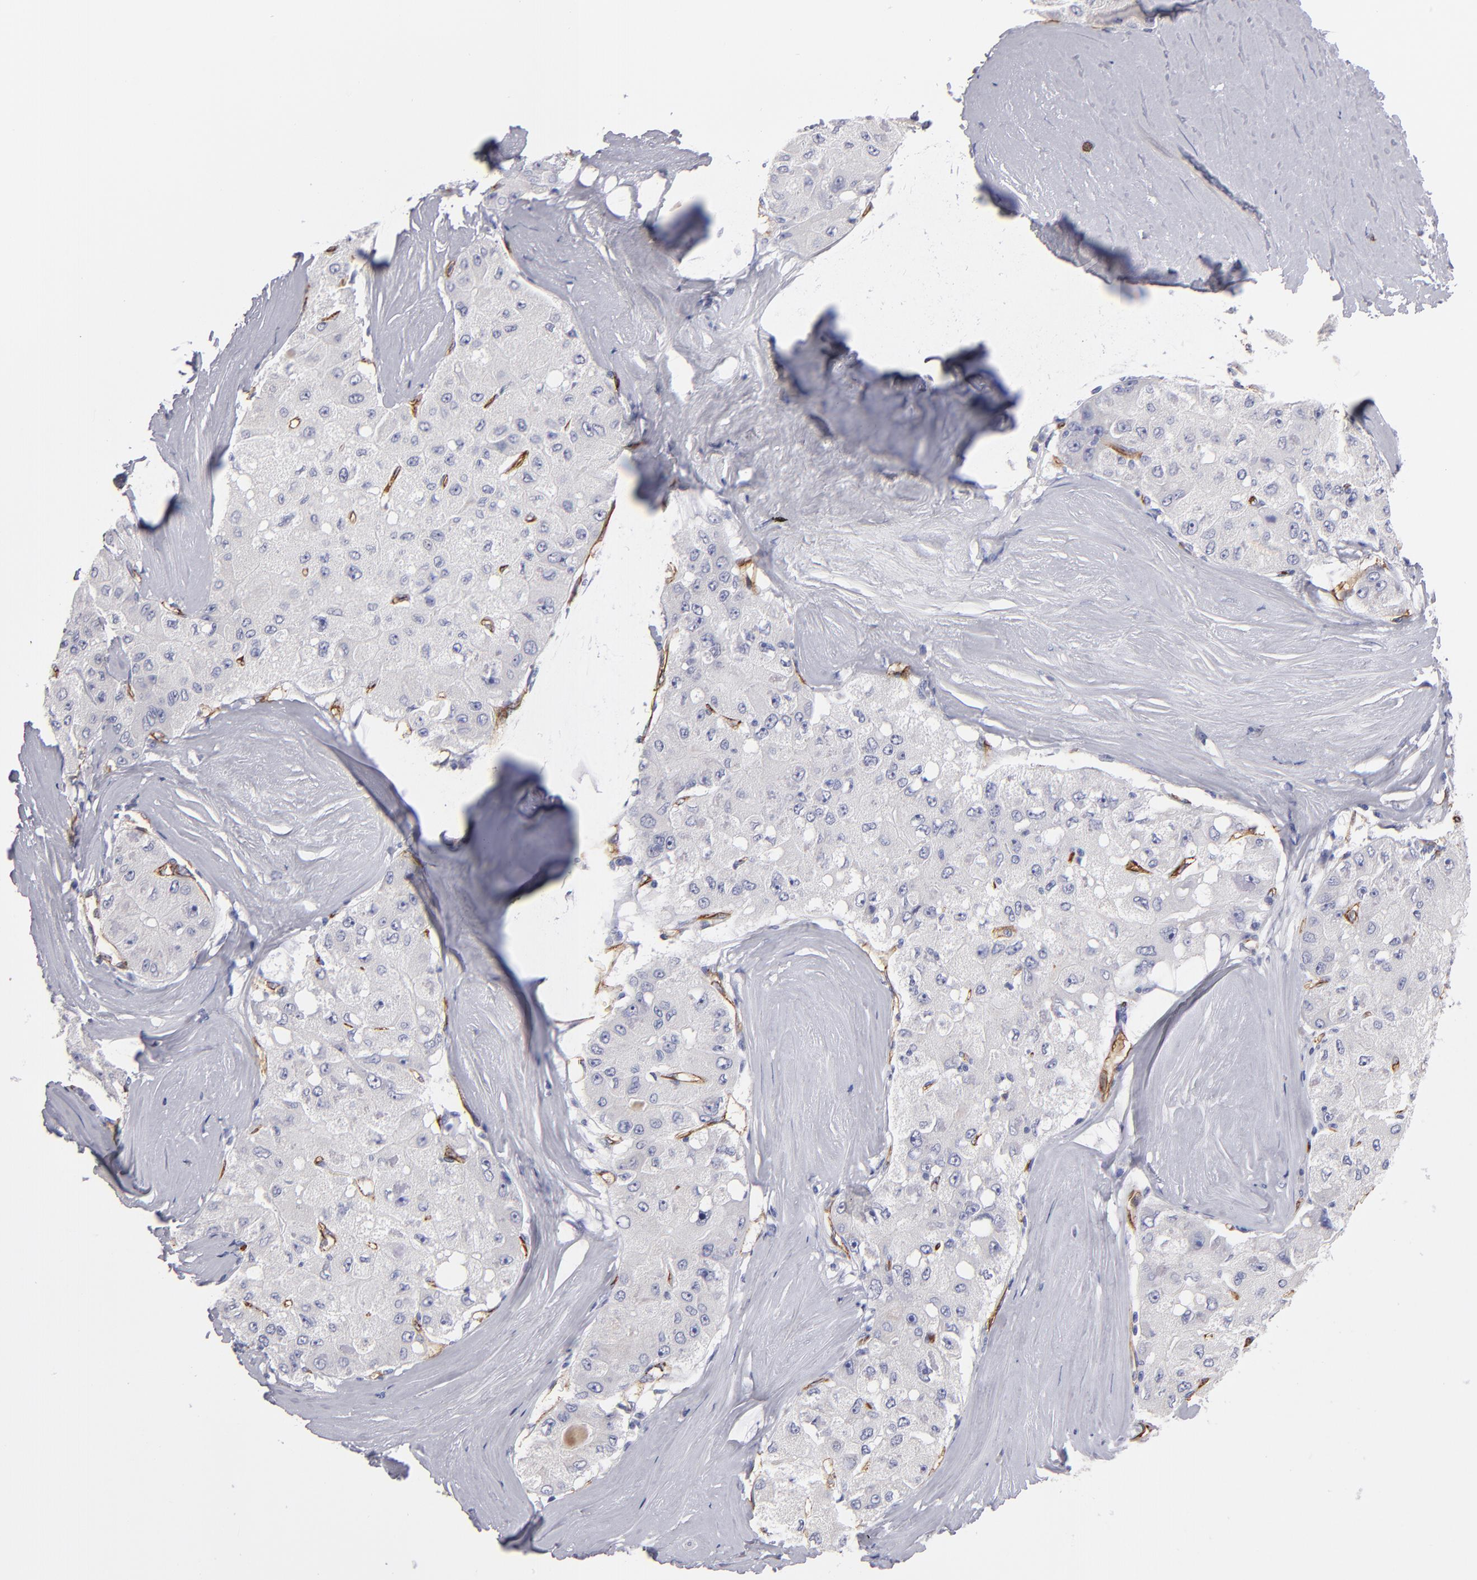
{"staining": {"intensity": "negative", "quantity": "none", "location": "none"}, "tissue": "liver cancer", "cell_type": "Tumor cells", "image_type": "cancer", "snomed": [{"axis": "morphology", "description": "Carcinoma, Hepatocellular, NOS"}, {"axis": "topography", "description": "Liver"}], "caption": "Tumor cells are negative for brown protein staining in hepatocellular carcinoma (liver).", "gene": "PLVAP", "patient": {"sex": "male", "age": 80}}